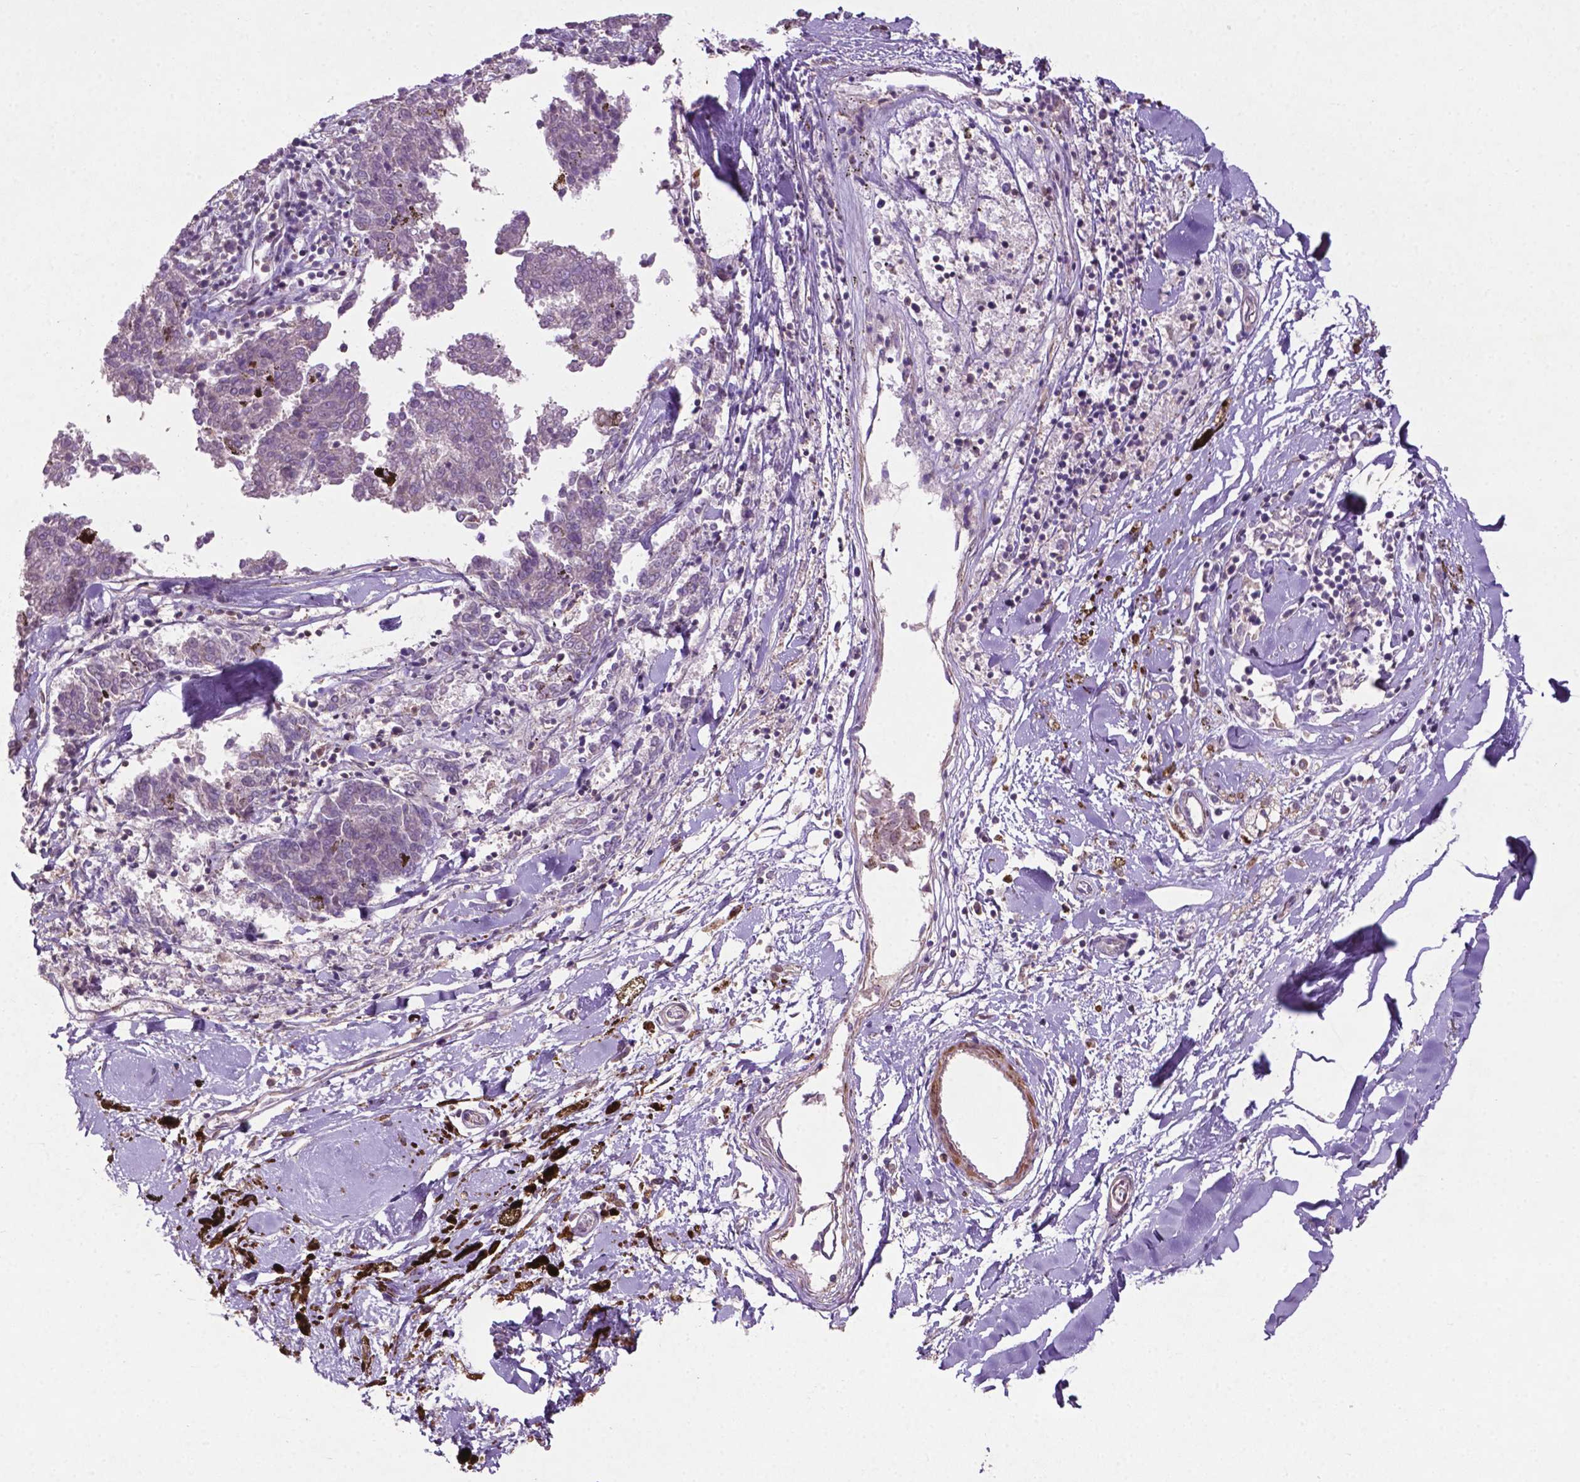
{"staining": {"intensity": "negative", "quantity": "none", "location": "none"}, "tissue": "melanoma", "cell_type": "Tumor cells", "image_type": "cancer", "snomed": [{"axis": "morphology", "description": "Malignant melanoma, NOS"}, {"axis": "topography", "description": "Skin"}], "caption": "Melanoma was stained to show a protein in brown. There is no significant expression in tumor cells.", "gene": "BMP4", "patient": {"sex": "female", "age": 72}}